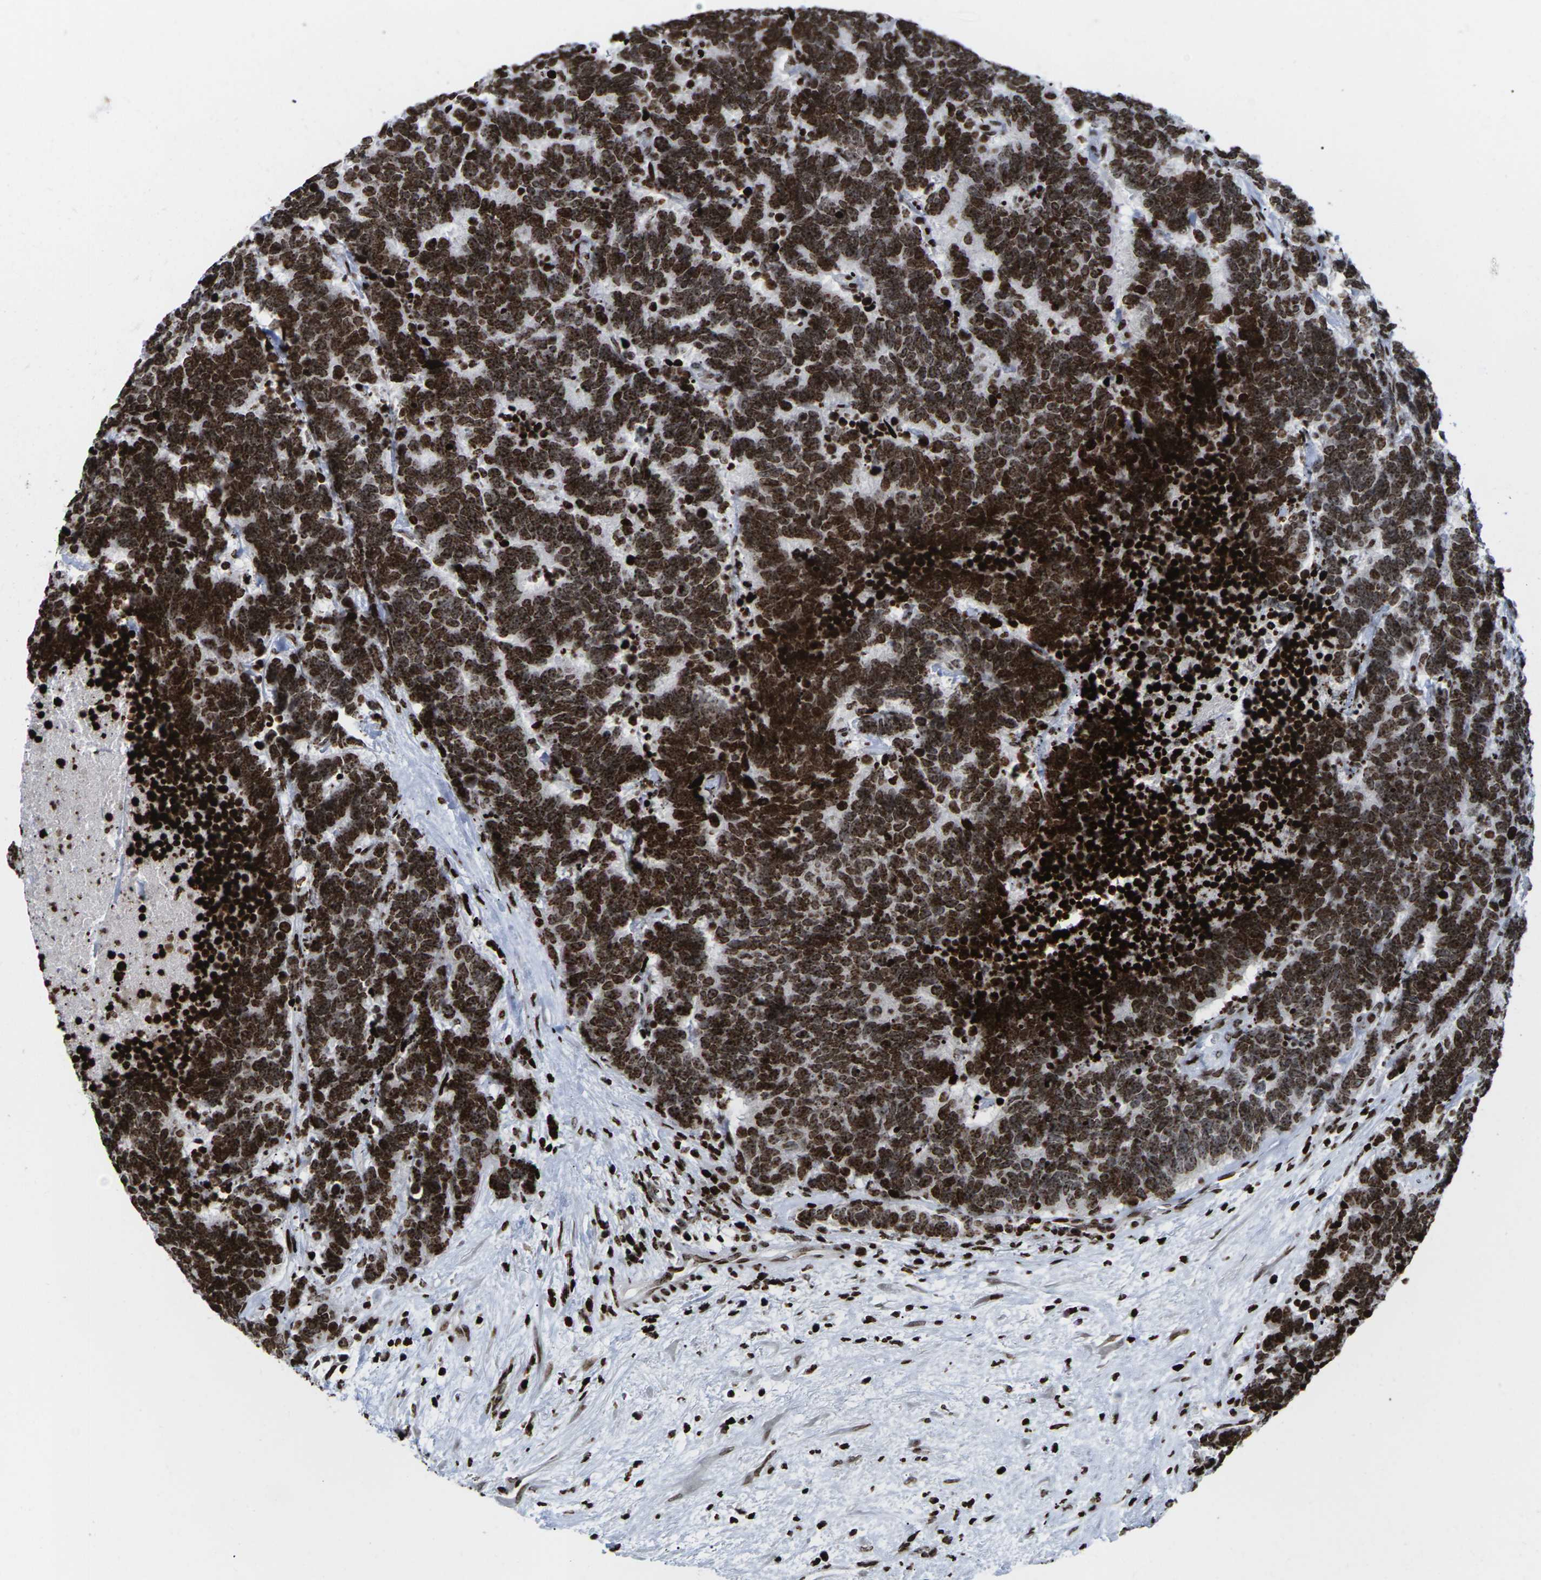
{"staining": {"intensity": "strong", "quantity": ">75%", "location": "nuclear"}, "tissue": "carcinoid", "cell_type": "Tumor cells", "image_type": "cancer", "snomed": [{"axis": "morphology", "description": "Carcinoid, malignant, NOS"}, {"axis": "topography", "description": "Pancreas"}], "caption": "Immunohistochemical staining of human carcinoid exhibits strong nuclear protein staining in approximately >75% of tumor cells. (IHC, brightfield microscopy, high magnification).", "gene": "H1-4", "patient": {"sex": "male", "age": 41}}